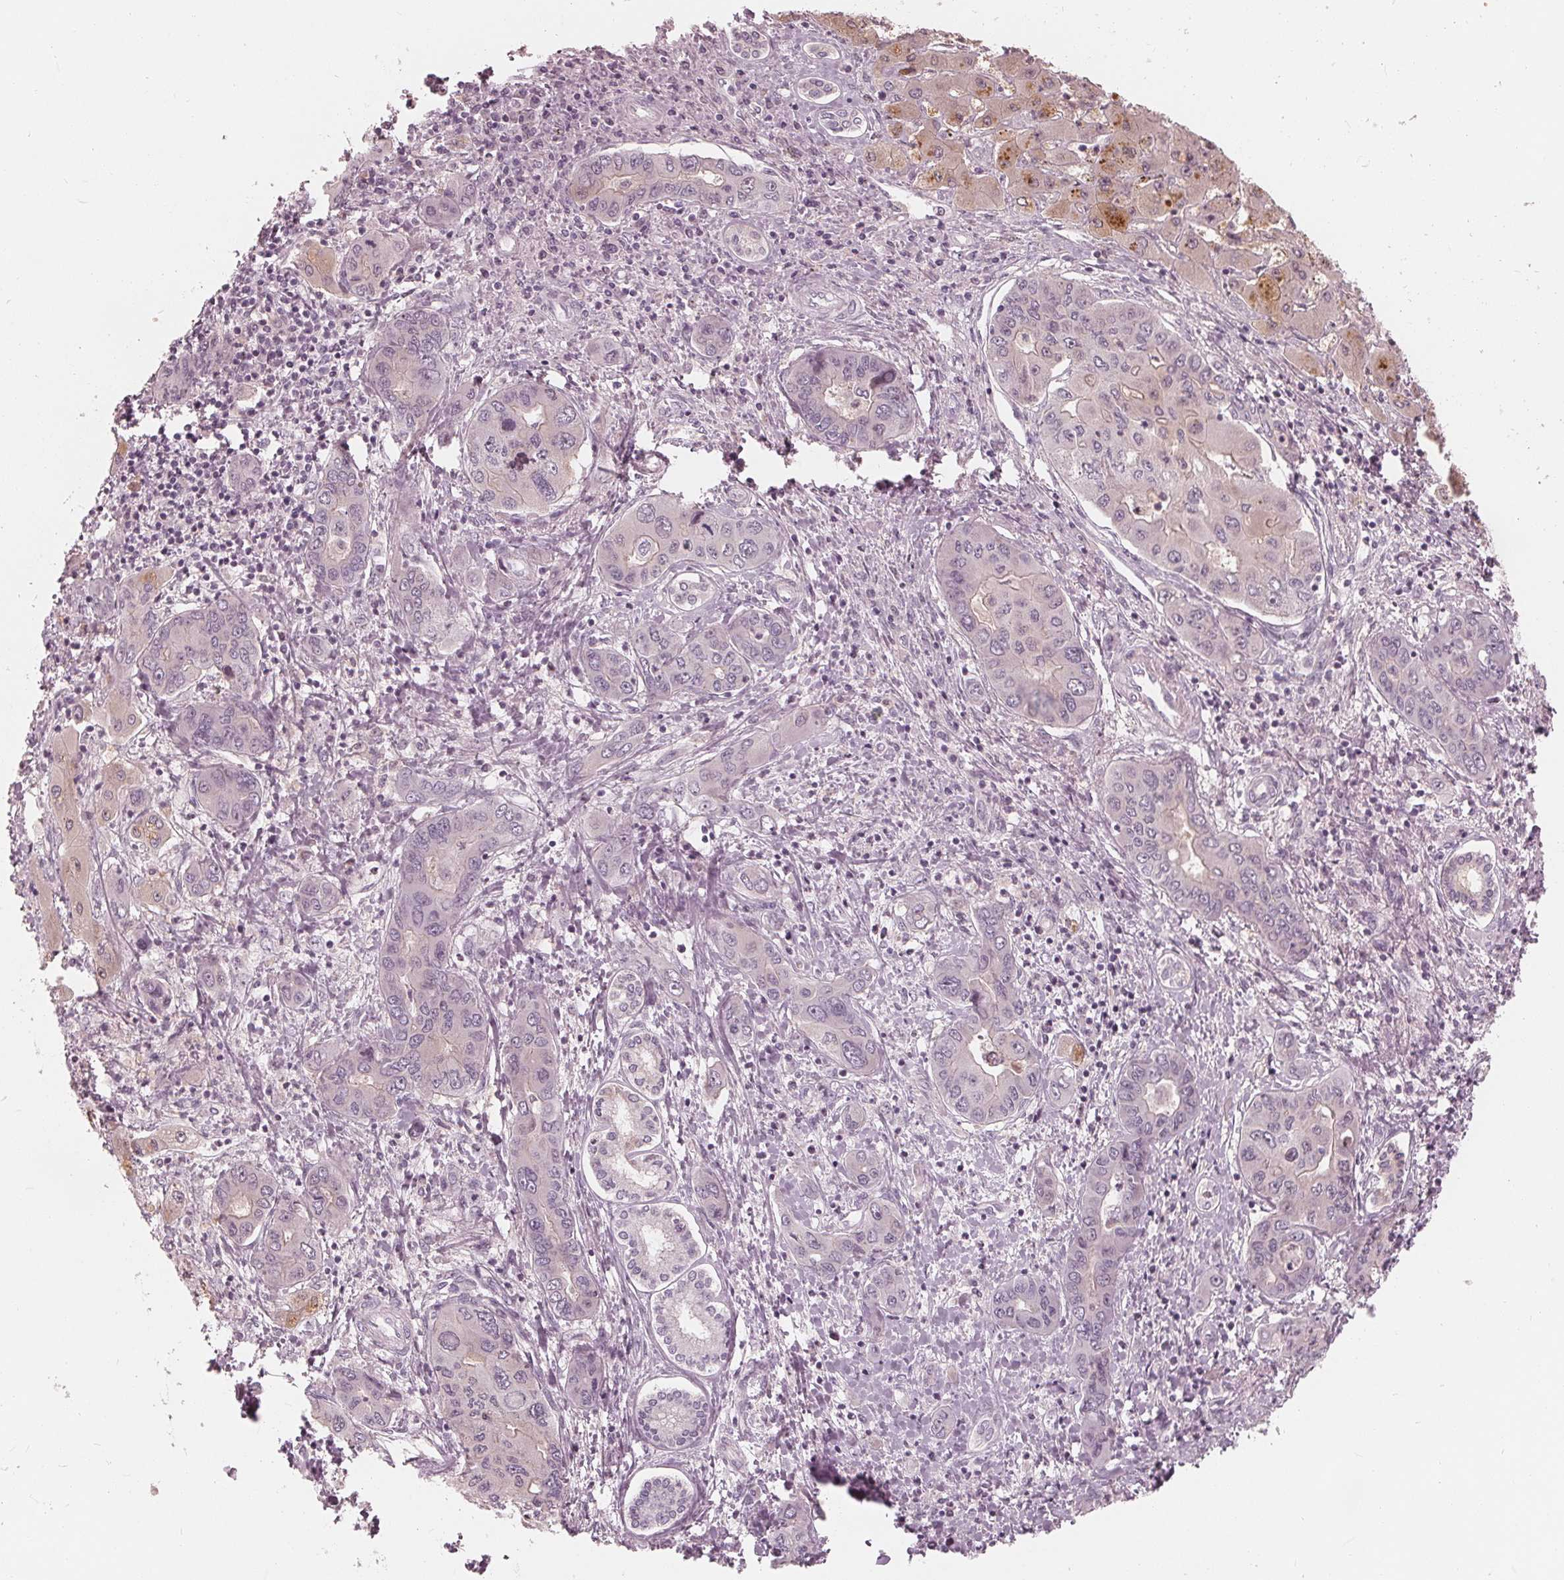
{"staining": {"intensity": "negative", "quantity": "none", "location": "none"}, "tissue": "liver cancer", "cell_type": "Tumor cells", "image_type": "cancer", "snomed": [{"axis": "morphology", "description": "Cholangiocarcinoma"}, {"axis": "topography", "description": "Liver"}], "caption": "Image shows no significant protein positivity in tumor cells of cholangiocarcinoma (liver).", "gene": "SAT2", "patient": {"sex": "male", "age": 67}}